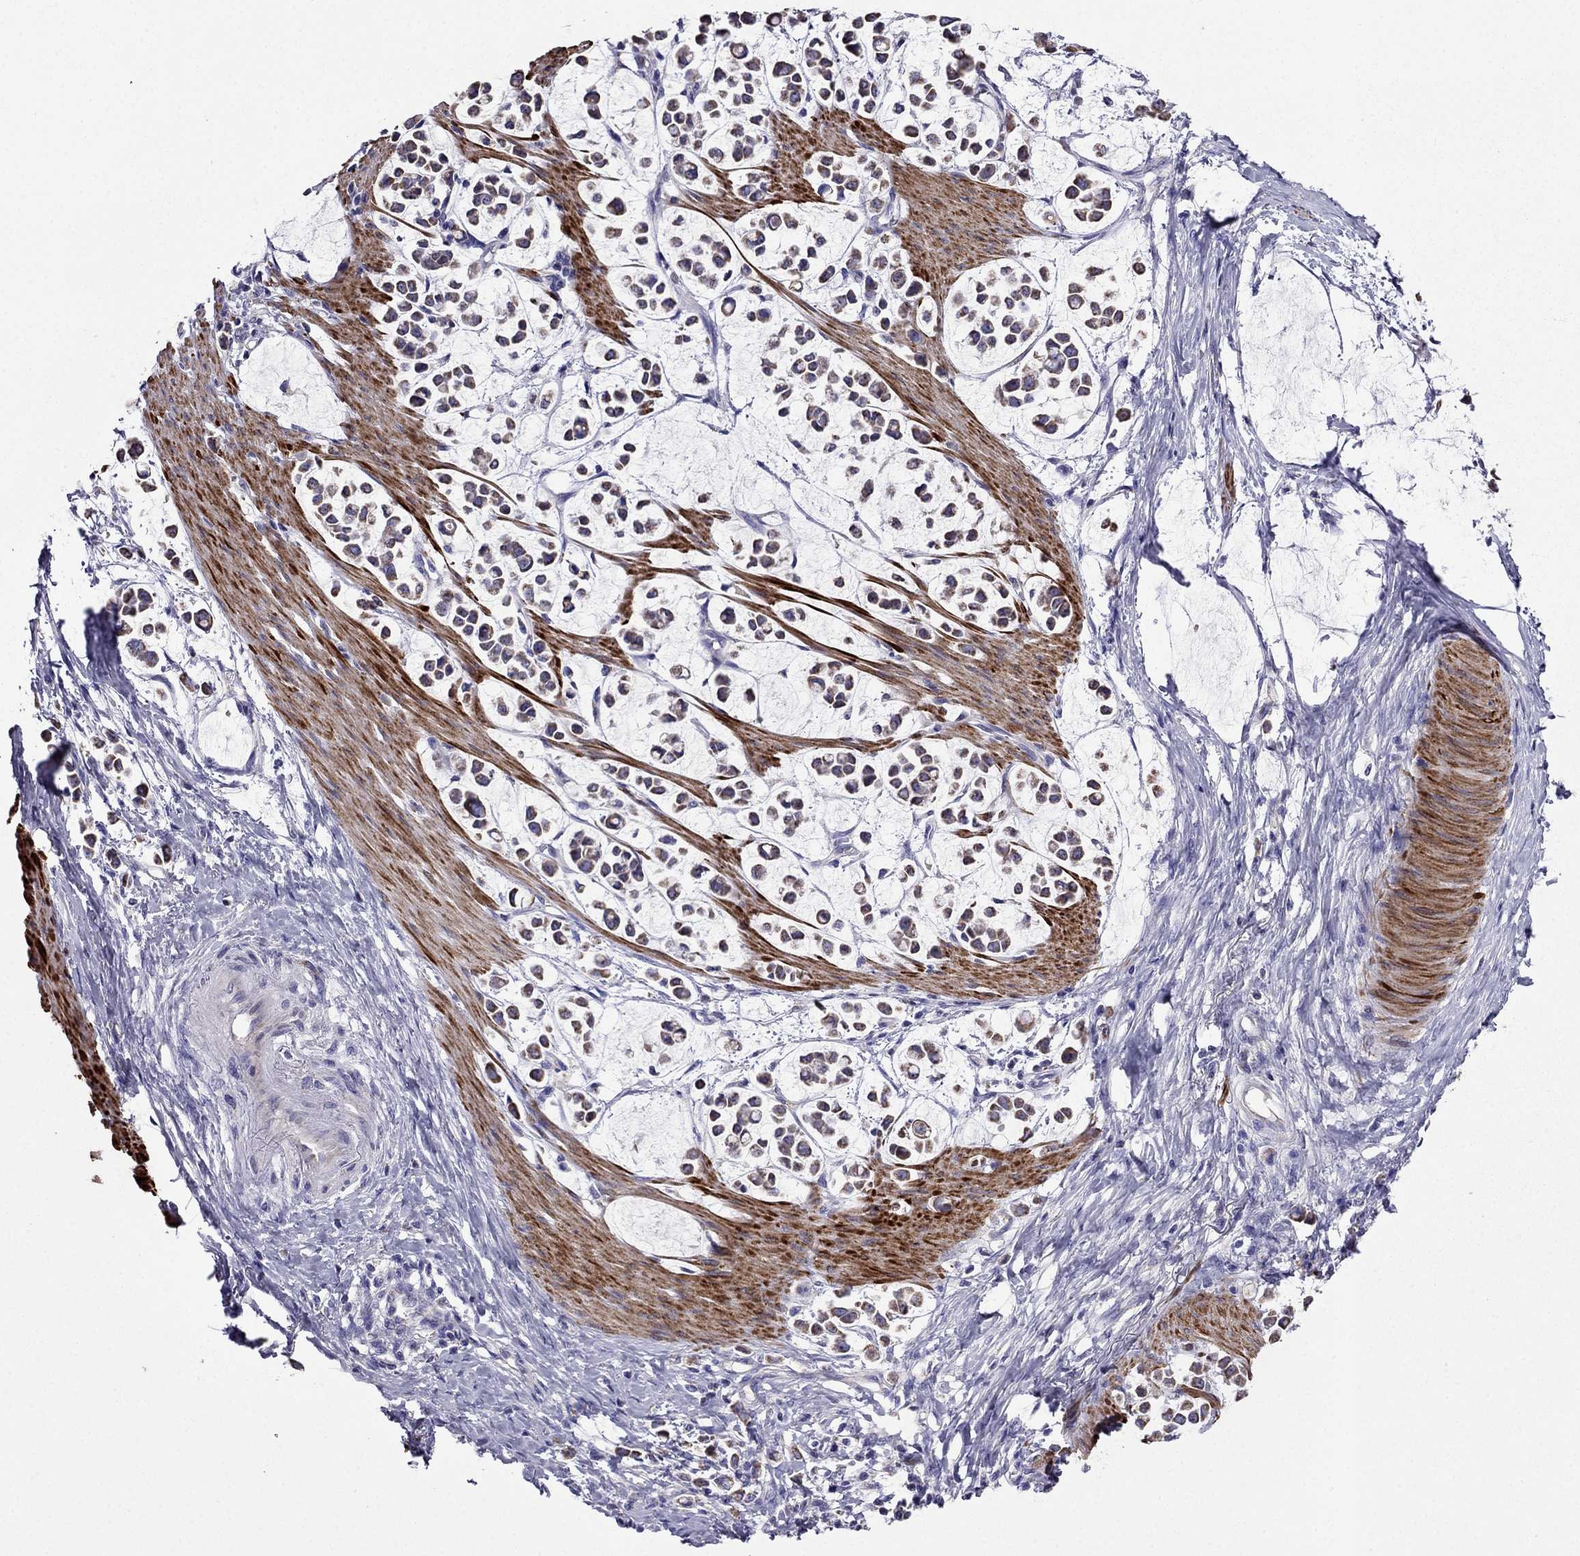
{"staining": {"intensity": "weak", "quantity": ">75%", "location": "cytoplasmic/membranous"}, "tissue": "stomach cancer", "cell_type": "Tumor cells", "image_type": "cancer", "snomed": [{"axis": "morphology", "description": "Adenocarcinoma, NOS"}, {"axis": "topography", "description": "Stomach"}], "caption": "Tumor cells exhibit low levels of weak cytoplasmic/membranous staining in about >75% of cells in human adenocarcinoma (stomach).", "gene": "DSC1", "patient": {"sex": "male", "age": 82}}